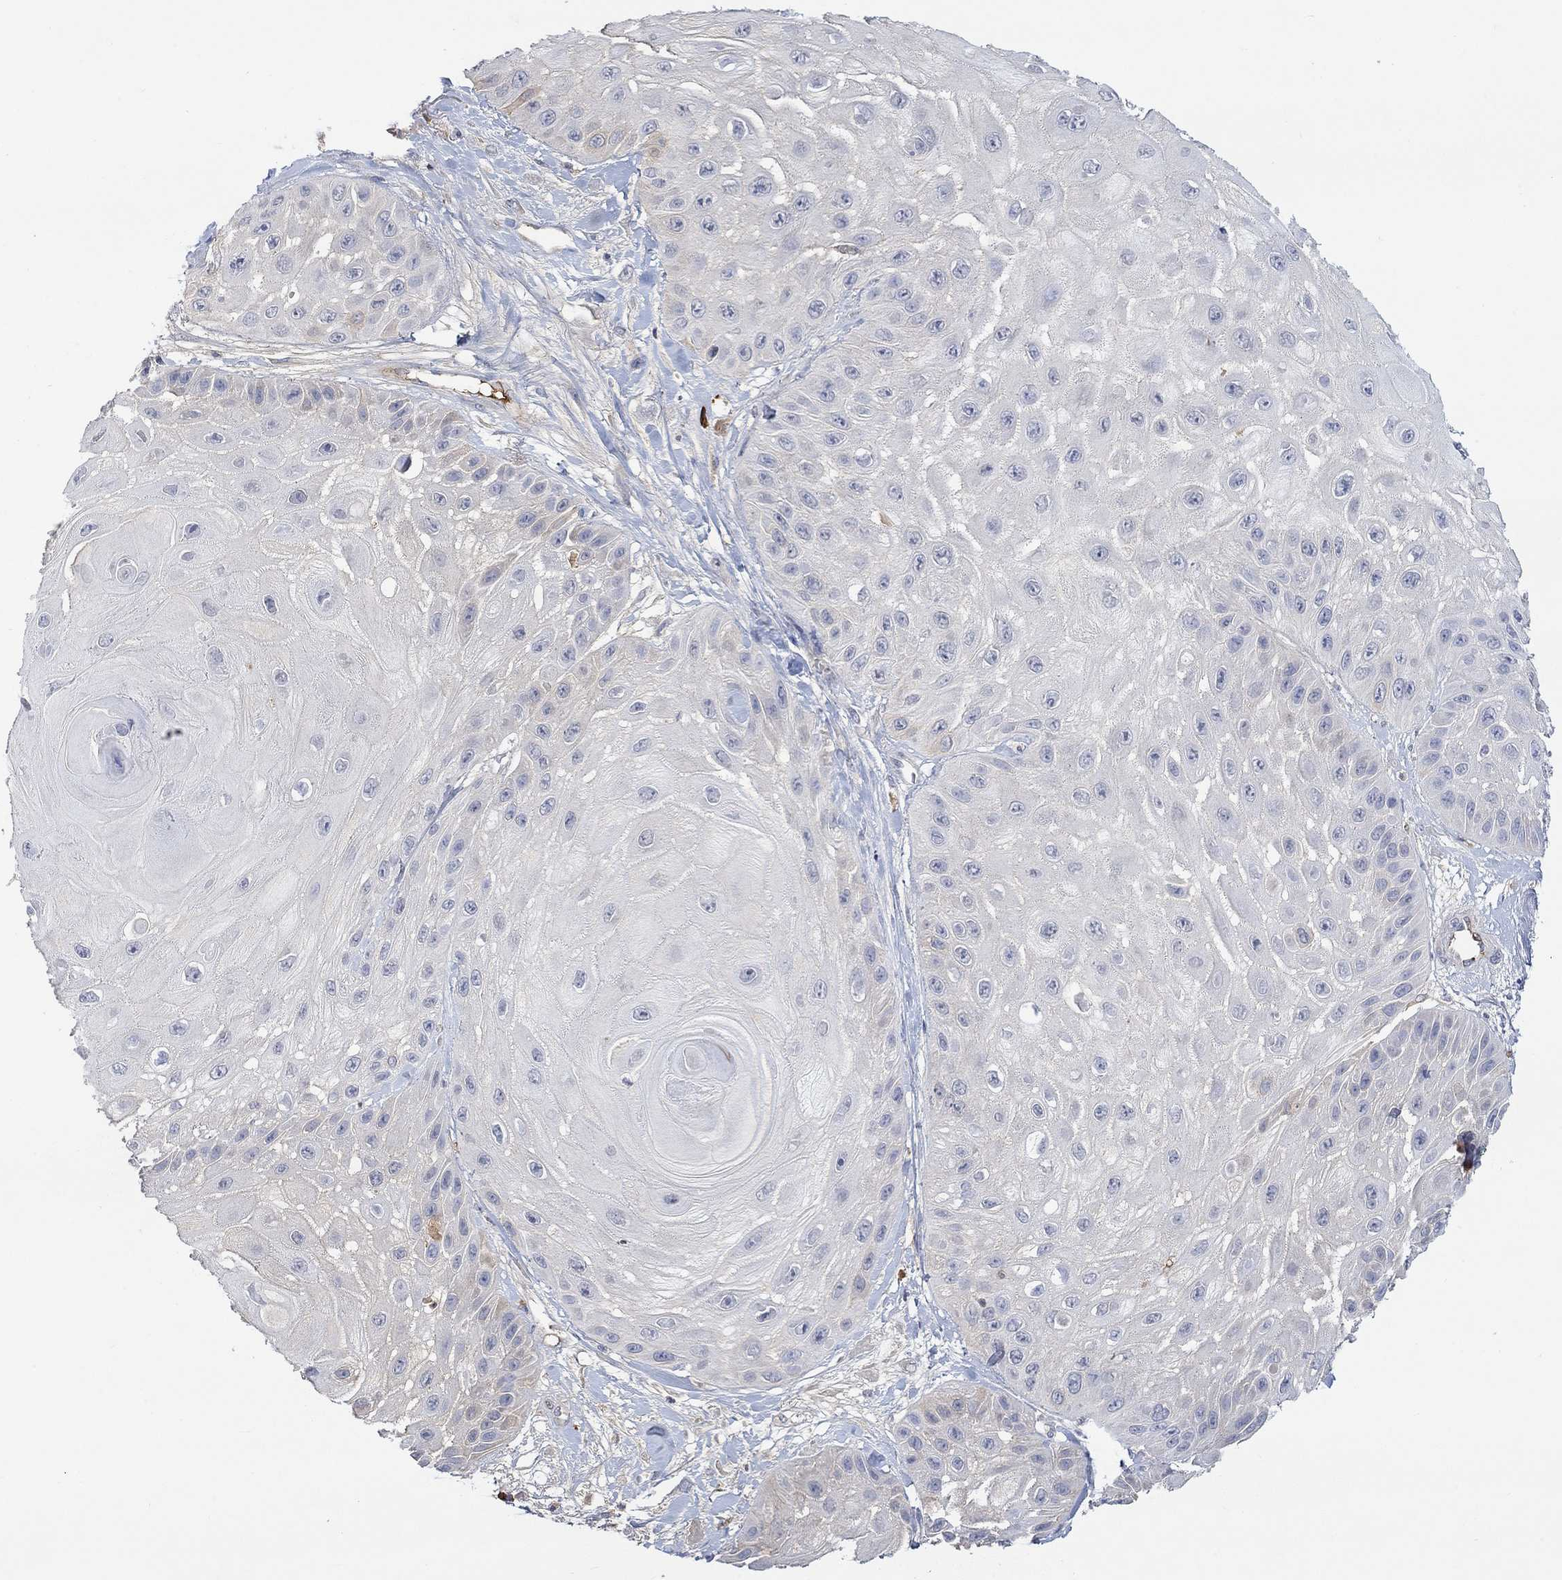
{"staining": {"intensity": "negative", "quantity": "none", "location": "none"}, "tissue": "skin cancer", "cell_type": "Tumor cells", "image_type": "cancer", "snomed": [{"axis": "morphology", "description": "Normal tissue, NOS"}, {"axis": "morphology", "description": "Squamous cell carcinoma, NOS"}, {"axis": "topography", "description": "Skin"}], "caption": "A photomicrograph of skin squamous cell carcinoma stained for a protein exhibits no brown staining in tumor cells.", "gene": "MSTN", "patient": {"sex": "male", "age": 79}}